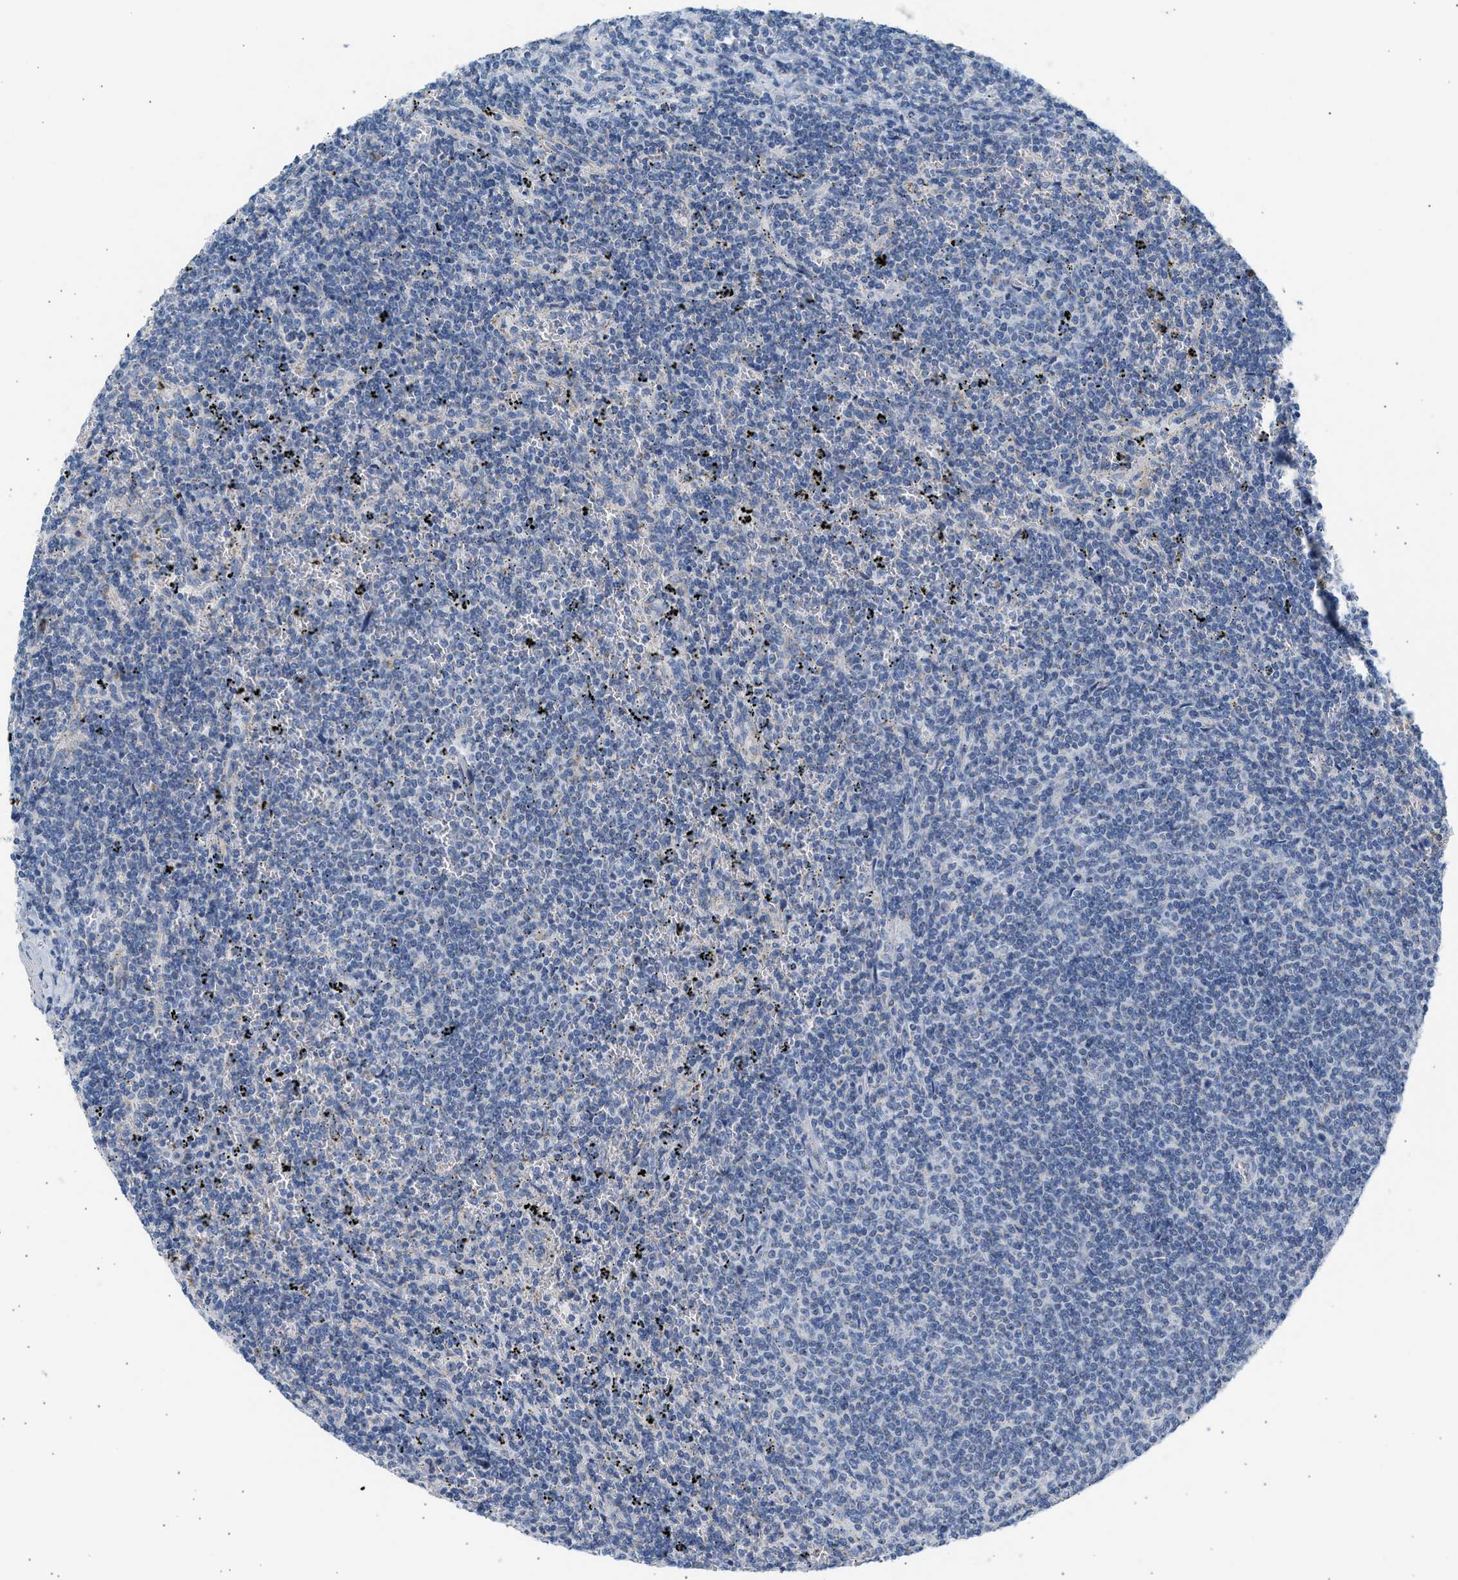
{"staining": {"intensity": "negative", "quantity": "none", "location": "none"}, "tissue": "lymphoma", "cell_type": "Tumor cells", "image_type": "cancer", "snomed": [{"axis": "morphology", "description": "Malignant lymphoma, non-Hodgkin's type, Low grade"}, {"axis": "topography", "description": "Spleen"}], "caption": "Tumor cells are negative for brown protein staining in lymphoma.", "gene": "NDUFS8", "patient": {"sex": "female", "age": 50}}